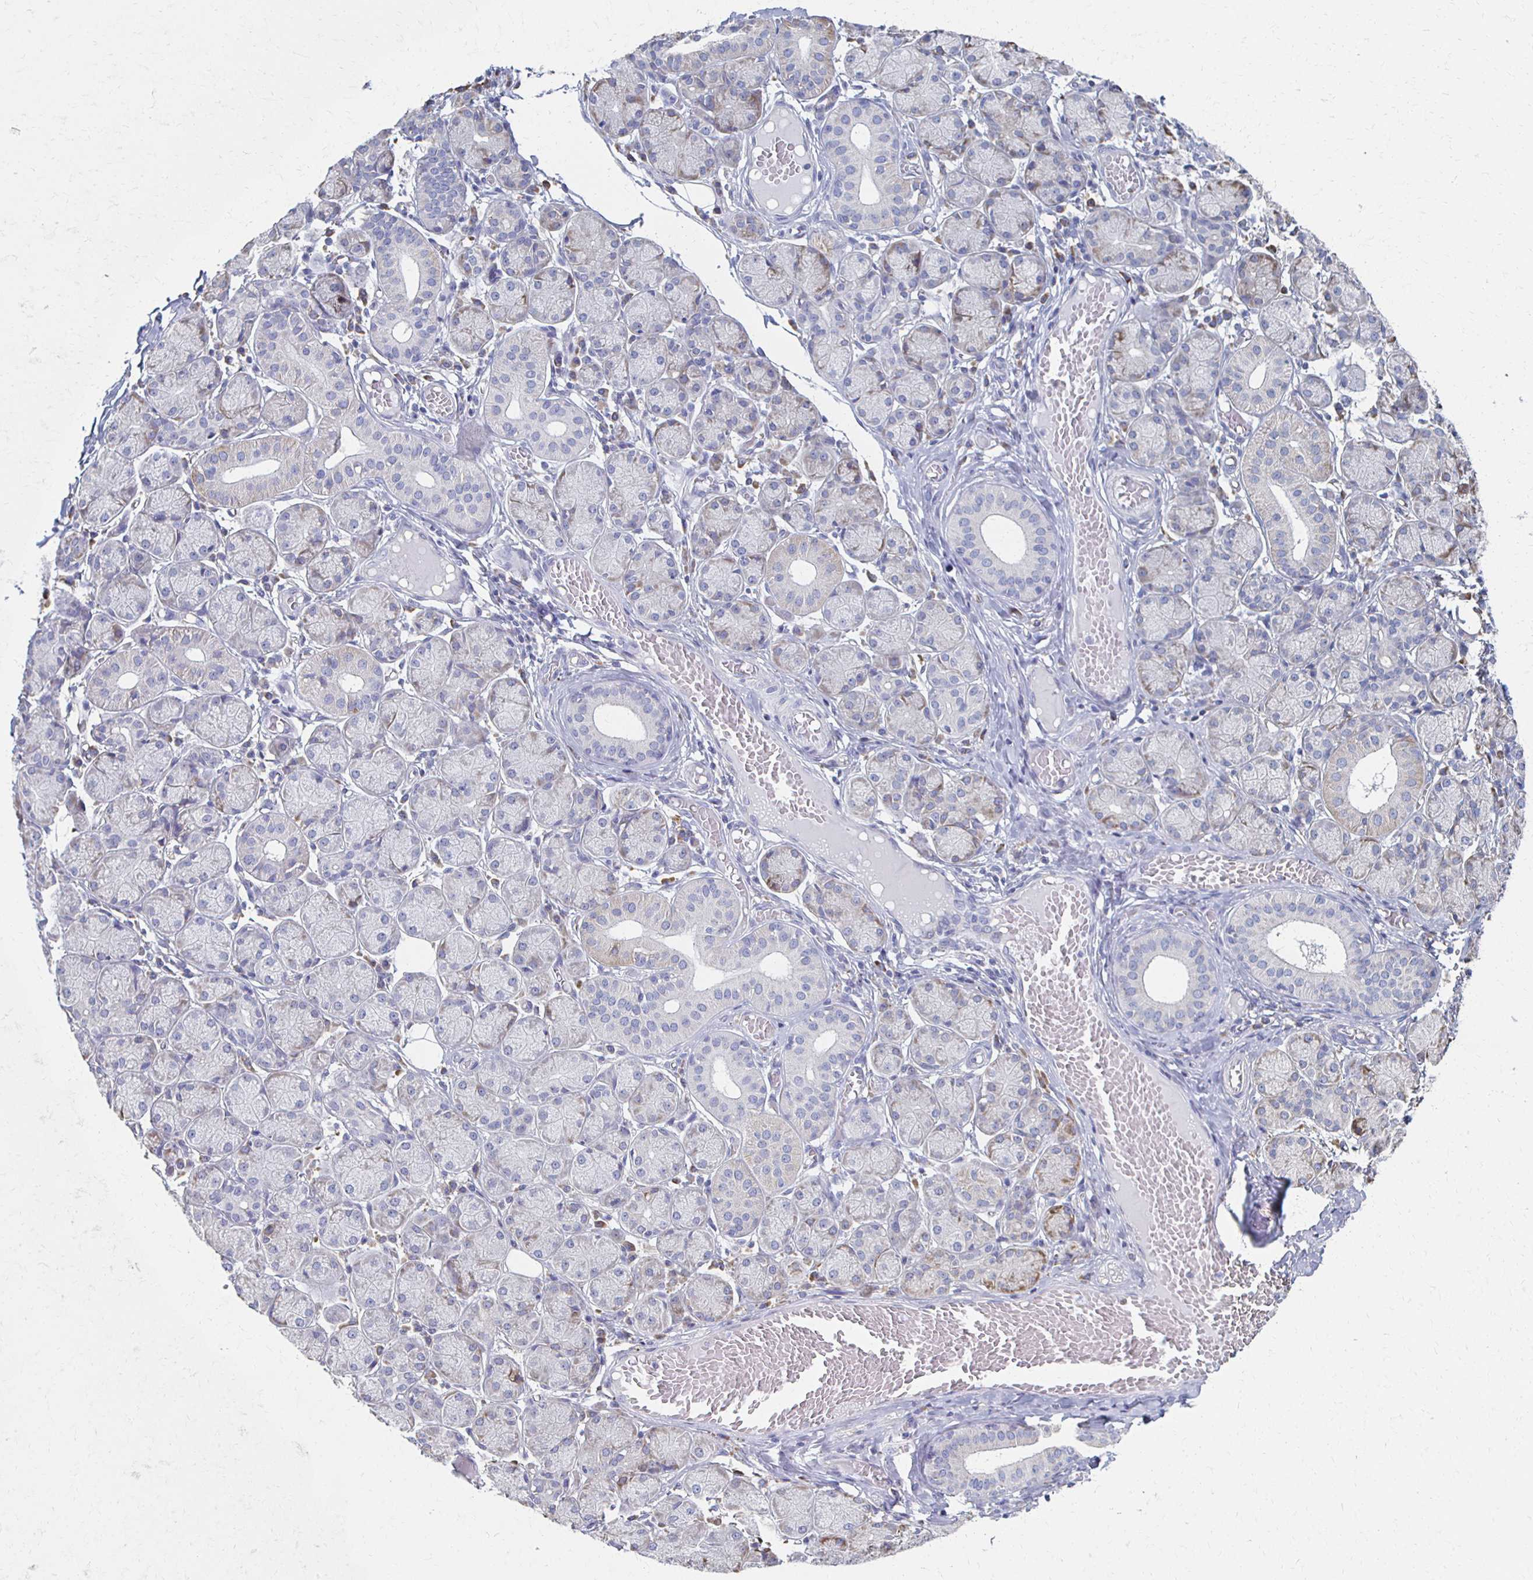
{"staining": {"intensity": "negative", "quantity": "none", "location": "none"}, "tissue": "salivary gland", "cell_type": "Glandular cells", "image_type": "normal", "snomed": [{"axis": "morphology", "description": "Normal tissue, NOS"}, {"axis": "topography", "description": "Salivary gland"}], "caption": "Human salivary gland stained for a protein using immunohistochemistry shows no expression in glandular cells.", "gene": "ATP1A3", "patient": {"sex": "female", "age": 24}}